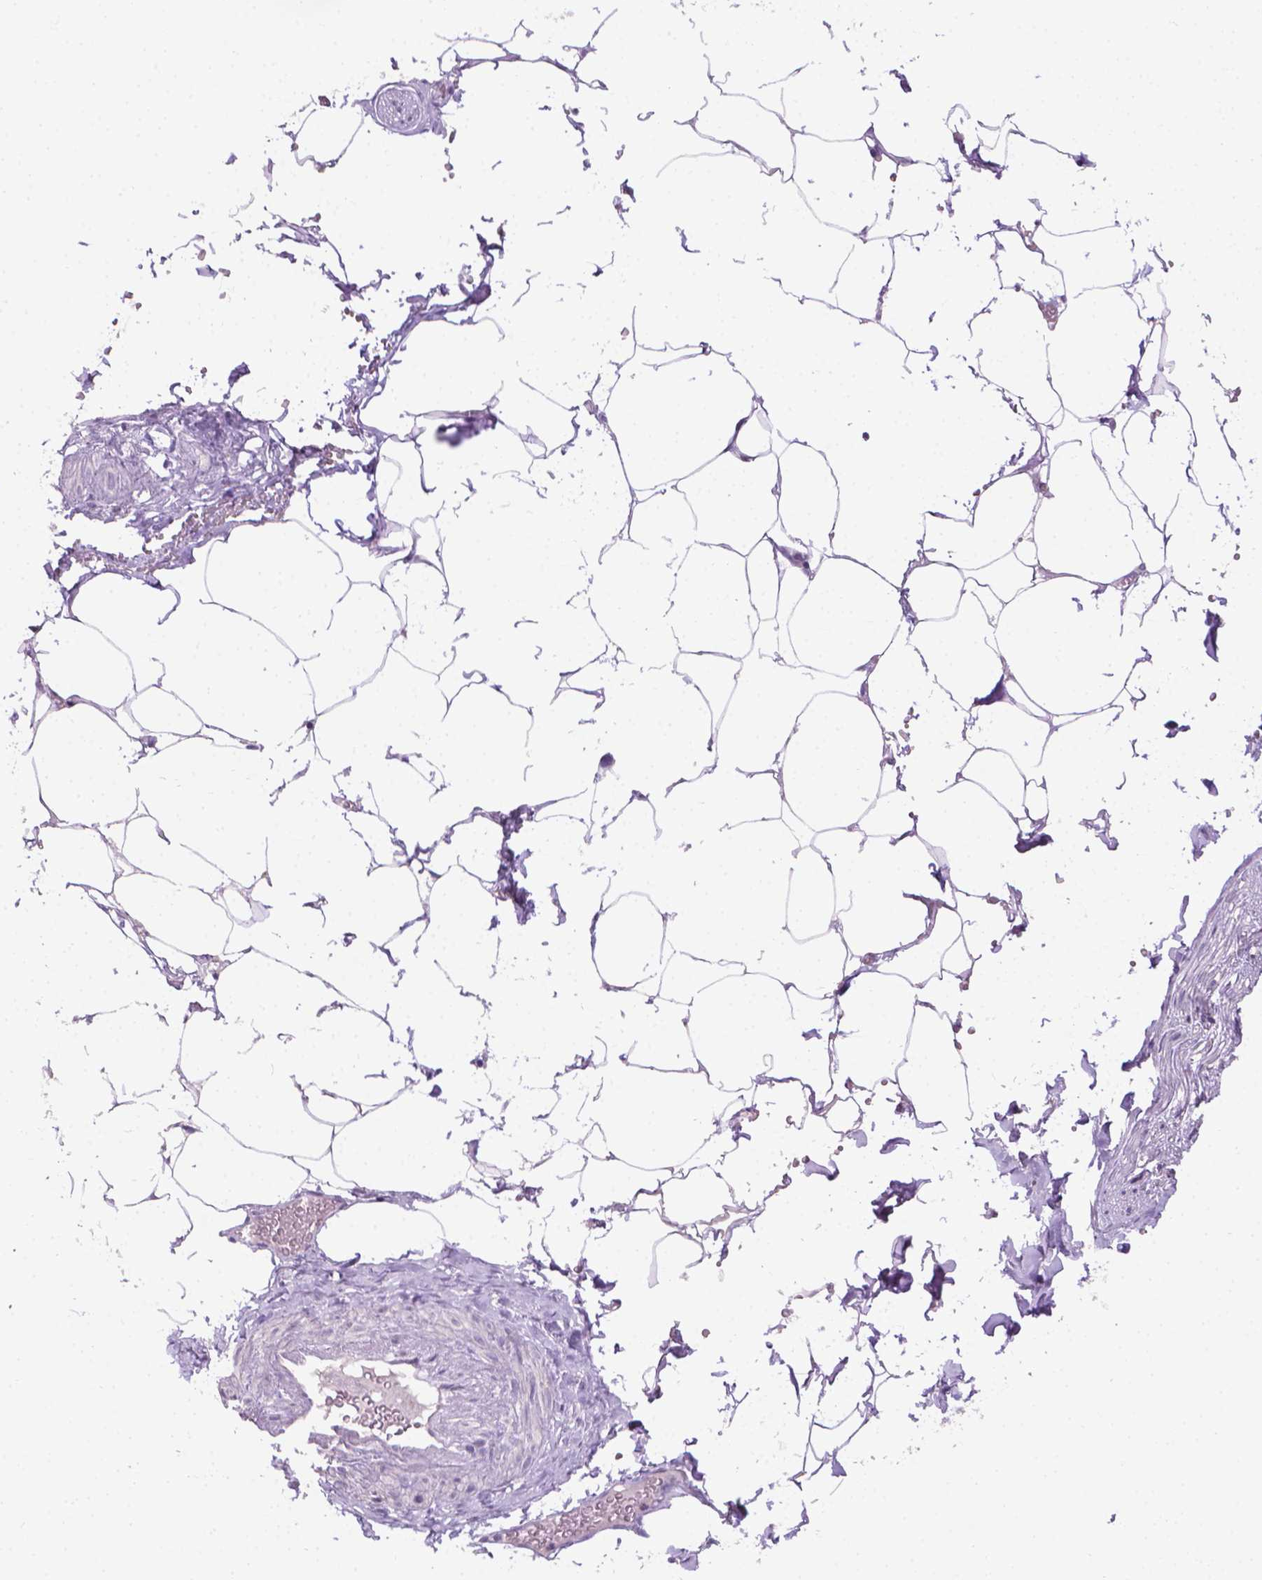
{"staining": {"intensity": "negative", "quantity": "none", "location": "none"}, "tissue": "adipose tissue", "cell_type": "Adipocytes", "image_type": "normal", "snomed": [{"axis": "morphology", "description": "Normal tissue, NOS"}, {"axis": "topography", "description": "Prostate"}, {"axis": "topography", "description": "Peripheral nerve tissue"}], "caption": "Immunohistochemical staining of unremarkable human adipose tissue demonstrates no significant staining in adipocytes.", "gene": "CDKN2D", "patient": {"sex": "male", "age": 55}}